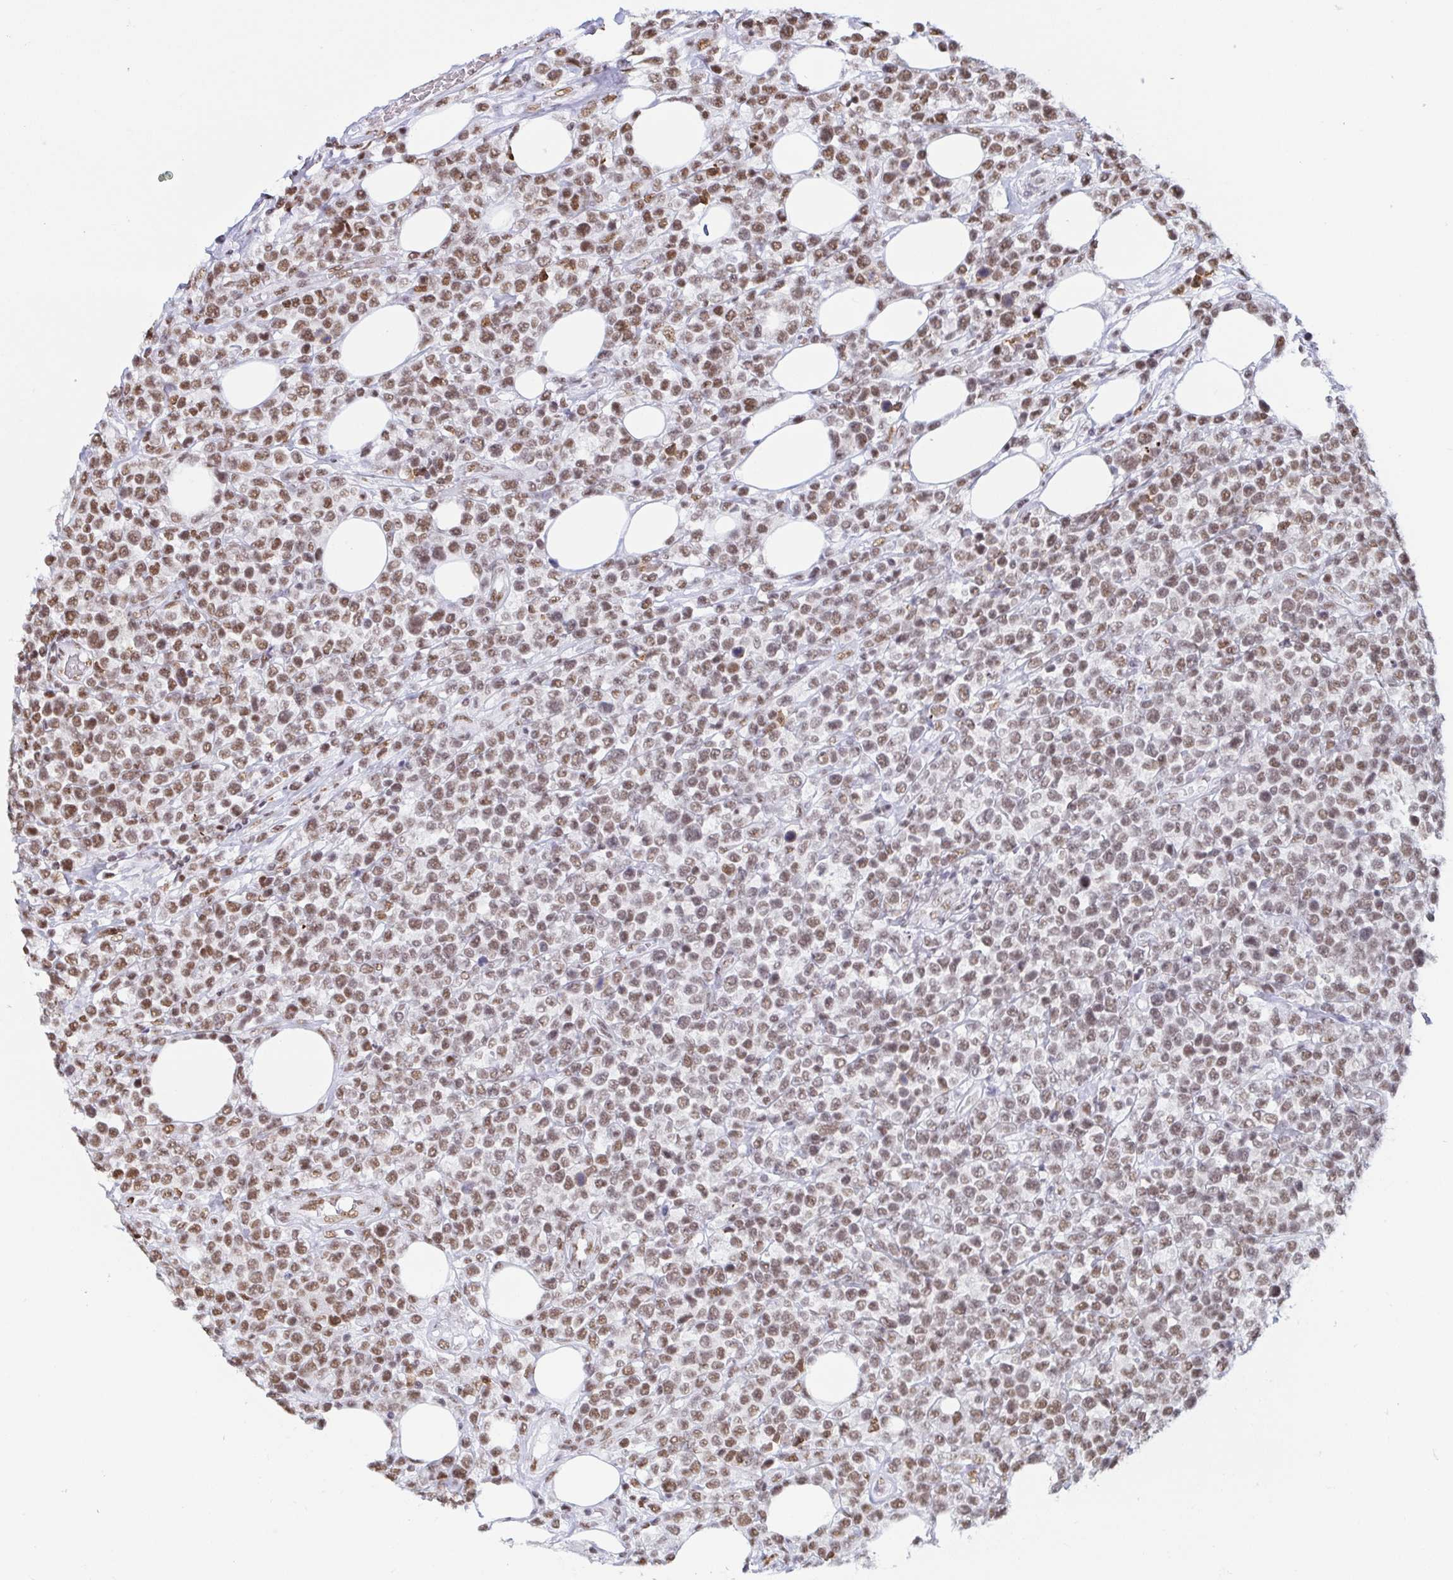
{"staining": {"intensity": "moderate", "quantity": "25%-75%", "location": "nuclear"}, "tissue": "lymphoma", "cell_type": "Tumor cells", "image_type": "cancer", "snomed": [{"axis": "morphology", "description": "Malignant lymphoma, non-Hodgkin's type, Low grade"}, {"axis": "topography", "description": "Lymph node"}], "caption": "Immunohistochemistry histopathology image of neoplastic tissue: lymphoma stained using immunohistochemistry (IHC) demonstrates medium levels of moderate protein expression localized specifically in the nuclear of tumor cells, appearing as a nuclear brown color.", "gene": "EWSR1", "patient": {"sex": "male", "age": 60}}